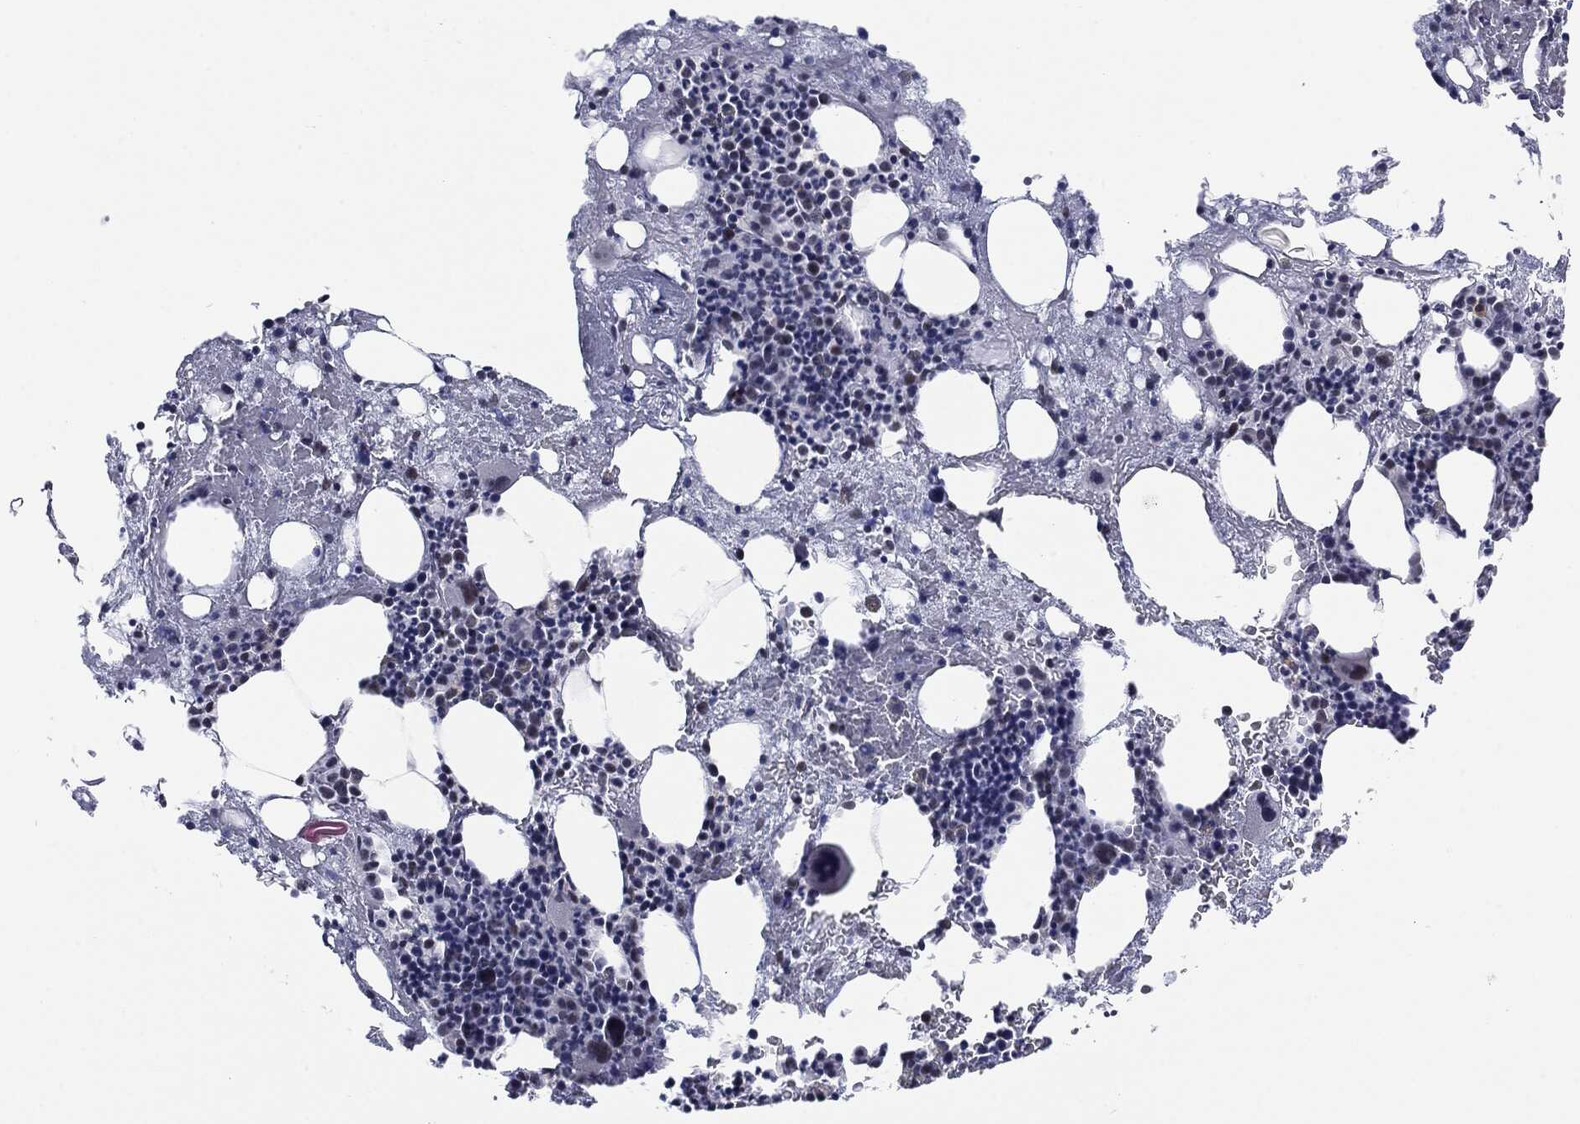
{"staining": {"intensity": "negative", "quantity": "none", "location": "none"}, "tissue": "bone marrow", "cell_type": "Hematopoietic cells", "image_type": "normal", "snomed": [{"axis": "morphology", "description": "Normal tissue, NOS"}, {"axis": "topography", "description": "Bone marrow"}], "caption": "Human bone marrow stained for a protein using immunohistochemistry (IHC) displays no positivity in hematopoietic cells.", "gene": "SLC5A5", "patient": {"sex": "female", "age": 54}}